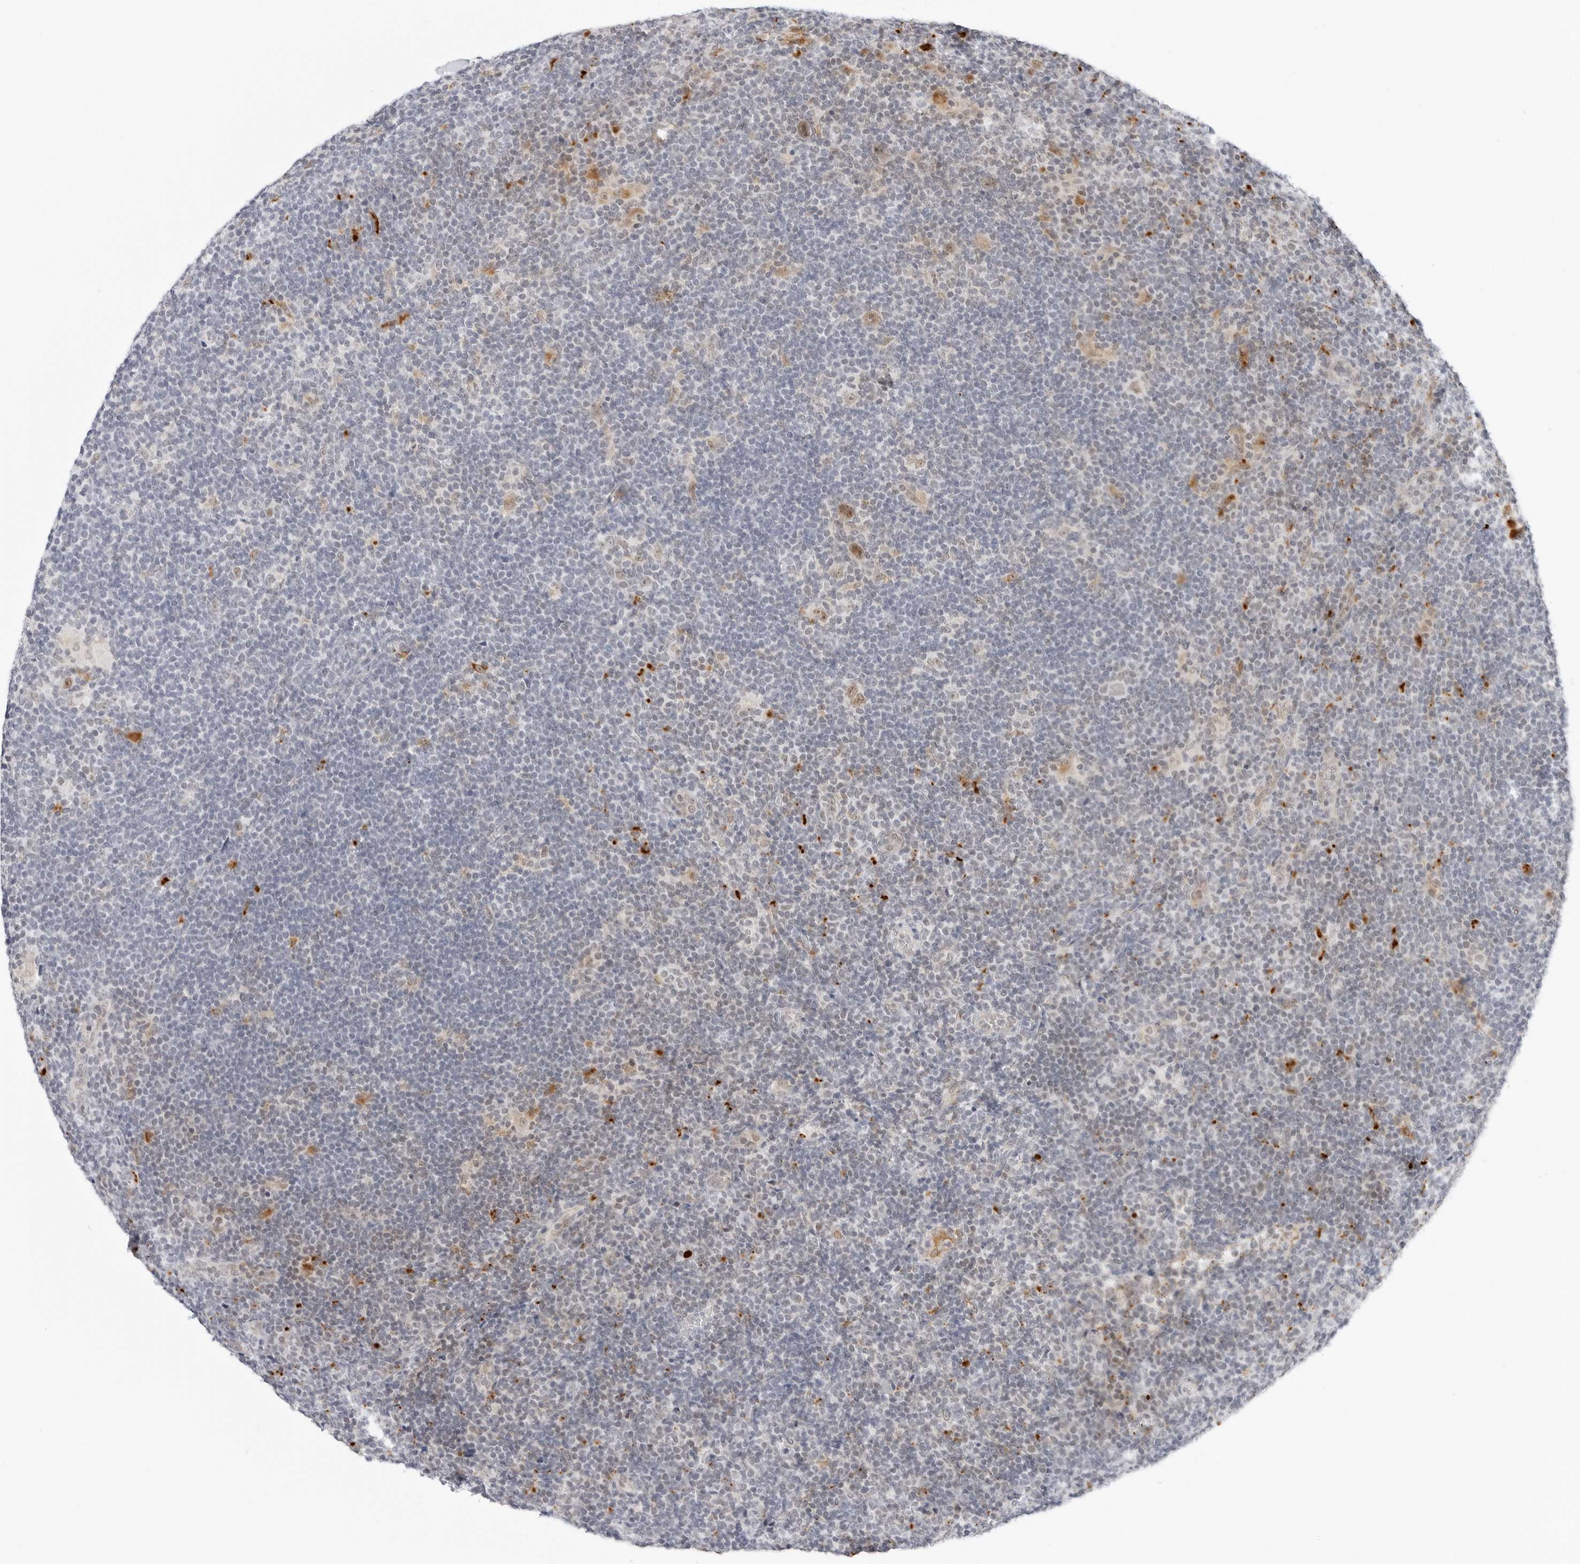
{"staining": {"intensity": "moderate", "quantity": "25%-75%", "location": "cytoplasmic/membranous,nuclear"}, "tissue": "lymphoma", "cell_type": "Tumor cells", "image_type": "cancer", "snomed": [{"axis": "morphology", "description": "Hodgkin's disease, NOS"}, {"axis": "topography", "description": "Lymph node"}], "caption": "Immunohistochemical staining of human lymphoma reveals medium levels of moderate cytoplasmic/membranous and nuclear expression in approximately 25%-75% of tumor cells.", "gene": "TSEN2", "patient": {"sex": "female", "age": 57}}